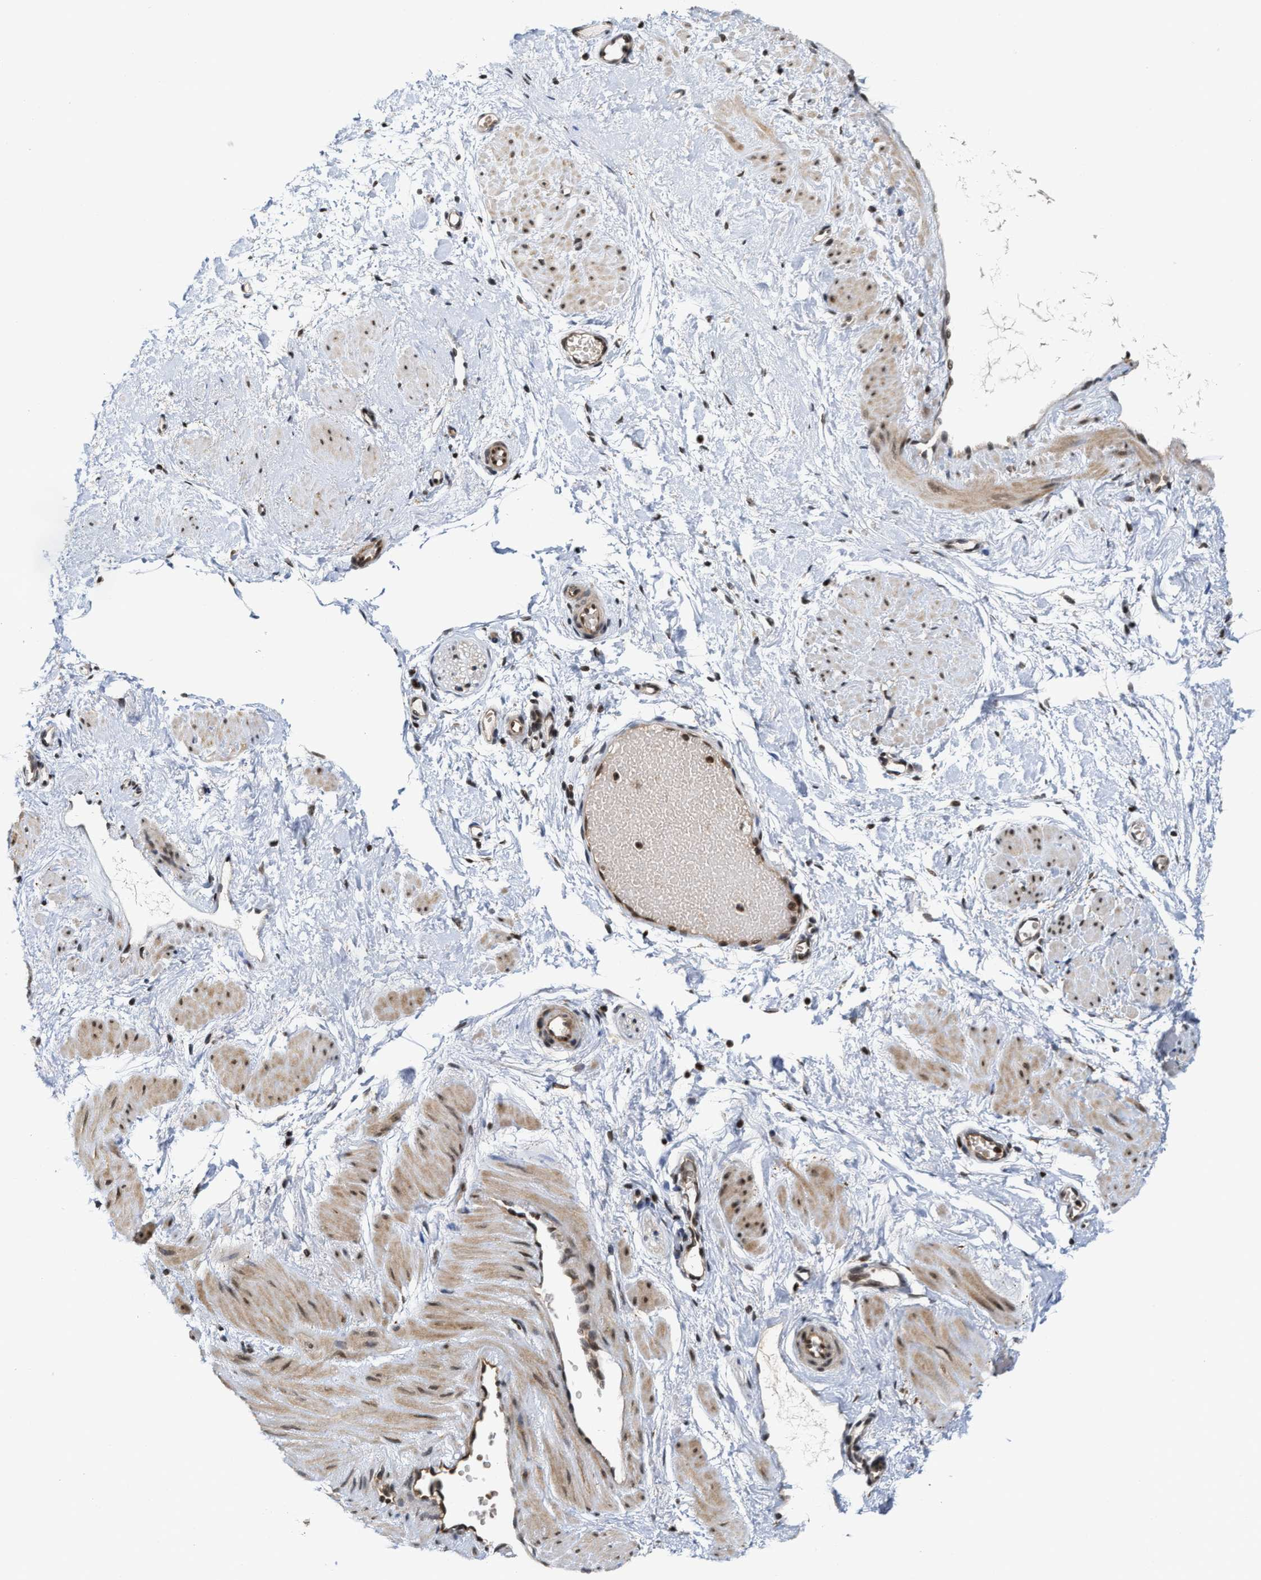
{"staining": {"intensity": "weak", "quantity": ">75%", "location": "nuclear"}, "tissue": "adipose tissue", "cell_type": "Adipocytes", "image_type": "normal", "snomed": [{"axis": "morphology", "description": "Normal tissue, NOS"}, {"axis": "topography", "description": "Soft tissue"}], "caption": "A brown stain labels weak nuclear expression of a protein in adipocytes of unremarkable adipose tissue. The staining is performed using DAB (3,3'-diaminobenzidine) brown chromogen to label protein expression. The nuclei are counter-stained blue using hematoxylin.", "gene": "ANKRD6", "patient": {"sex": "male", "age": 72}}